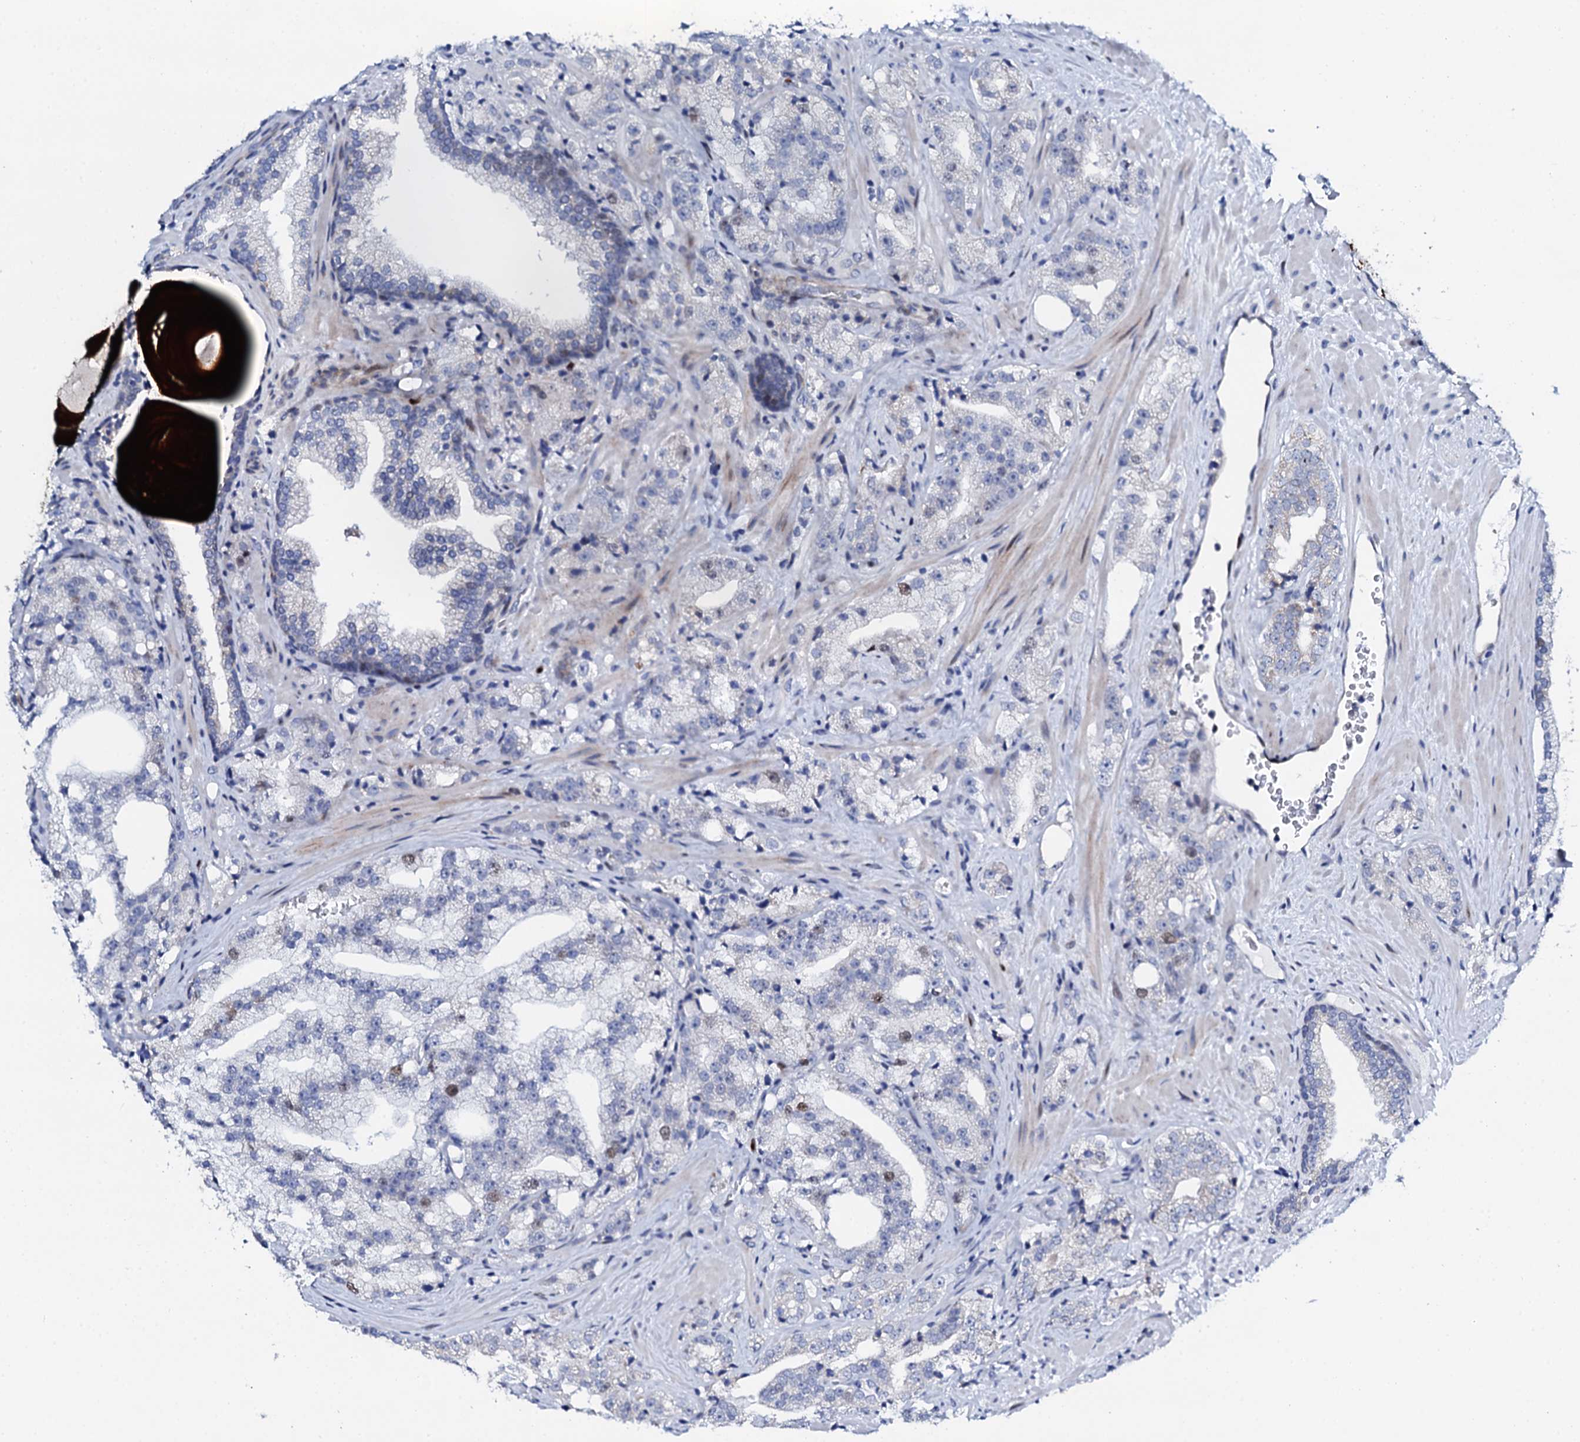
{"staining": {"intensity": "weak", "quantity": "<25%", "location": "nuclear"}, "tissue": "prostate cancer", "cell_type": "Tumor cells", "image_type": "cancer", "snomed": [{"axis": "morphology", "description": "Adenocarcinoma, High grade"}, {"axis": "topography", "description": "Prostate"}], "caption": "The image exhibits no staining of tumor cells in adenocarcinoma (high-grade) (prostate).", "gene": "NUDT13", "patient": {"sex": "male", "age": 64}}